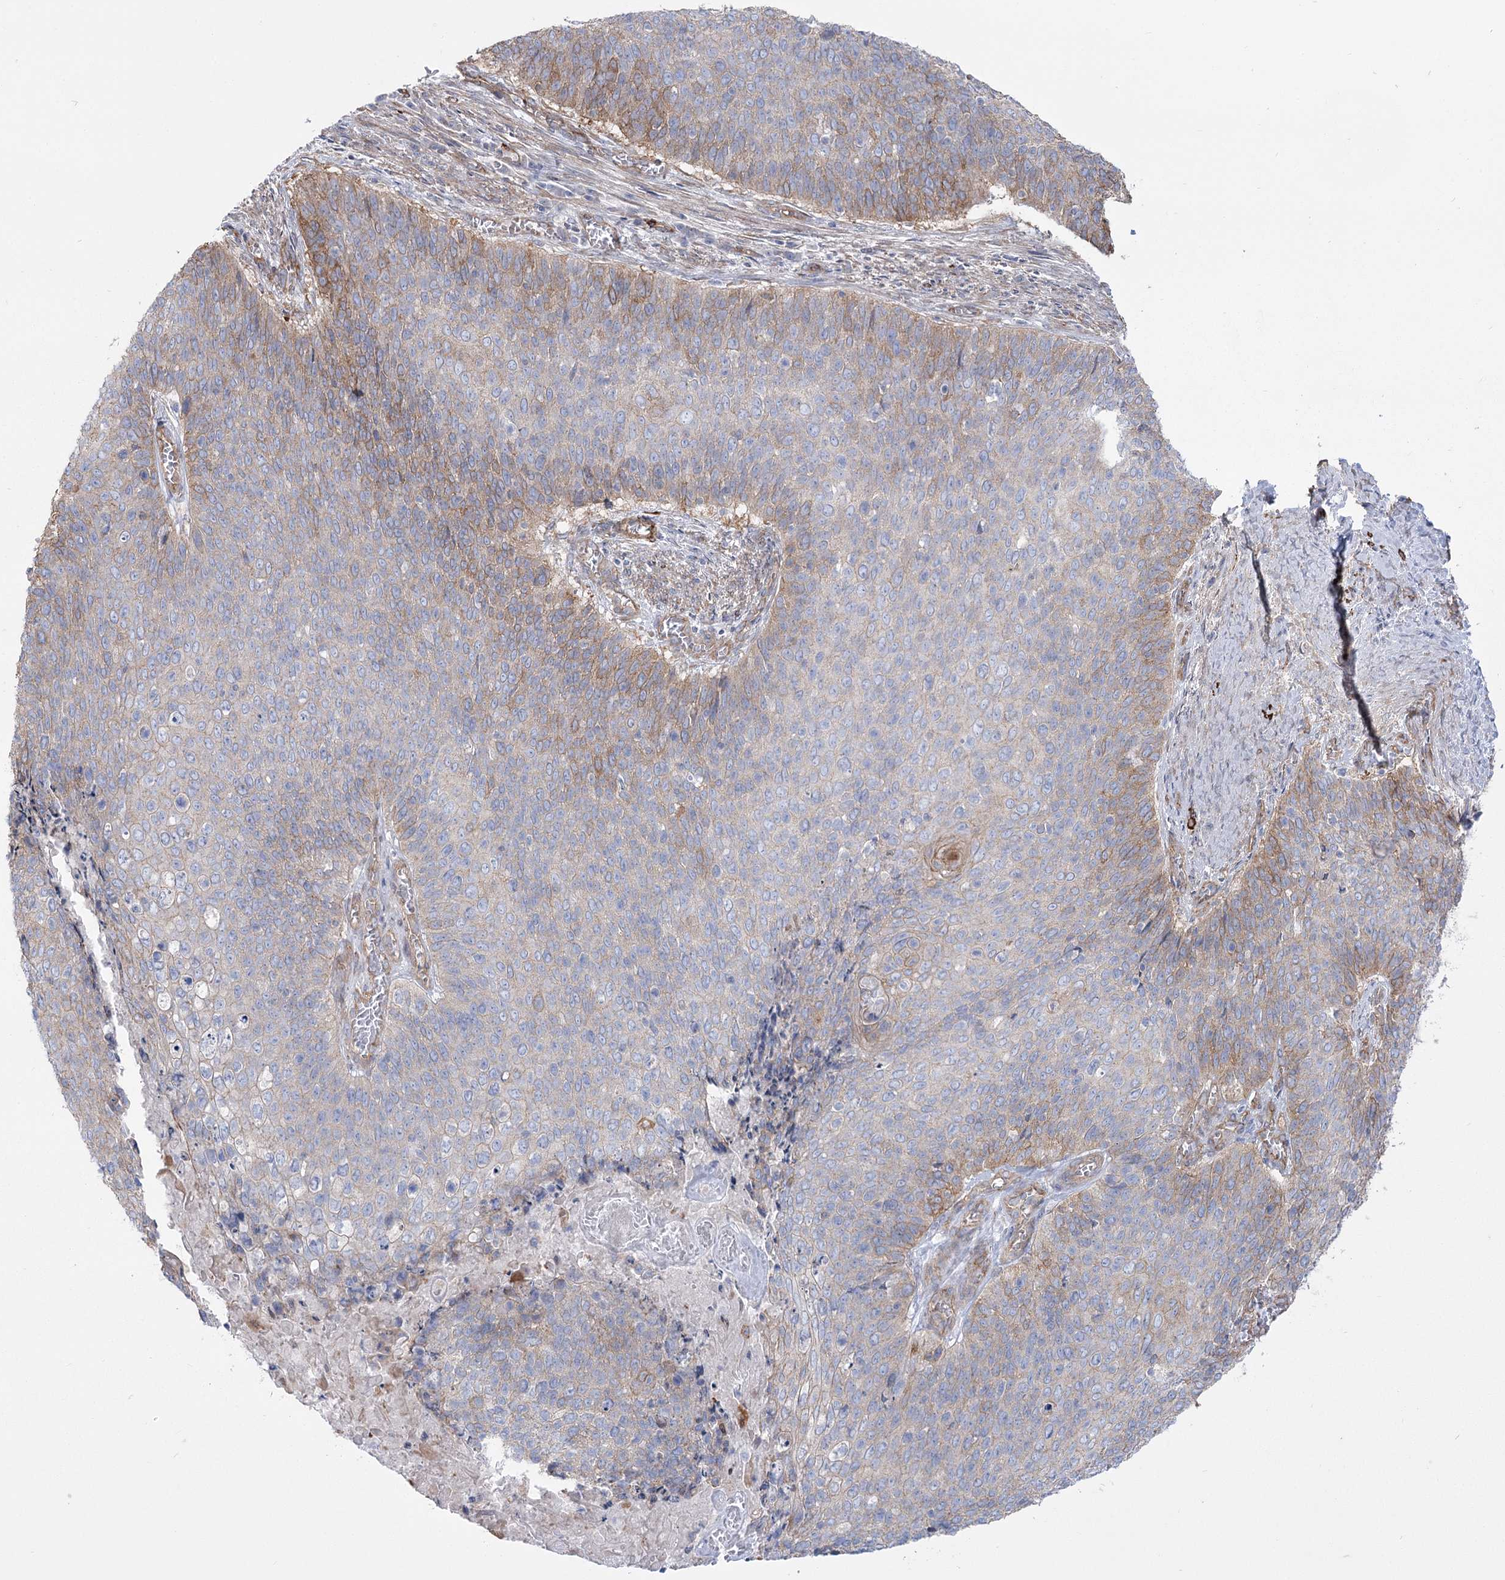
{"staining": {"intensity": "weak", "quantity": "<25%", "location": "cytoplasmic/membranous"}, "tissue": "cervical cancer", "cell_type": "Tumor cells", "image_type": "cancer", "snomed": [{"axis": "morphology", "description": "Squamous cell carcinoma, NOS"}, {"axis": "topography", "description": "Cervix"}], "caption": "Tumor cells are negative for brown protein staining in cervical squamous cell carcinoma. (DAB immunohistochemistry, high magnification).", "gene": "PLEKHA5", "patient": {"sex": "female", "age": 39}}